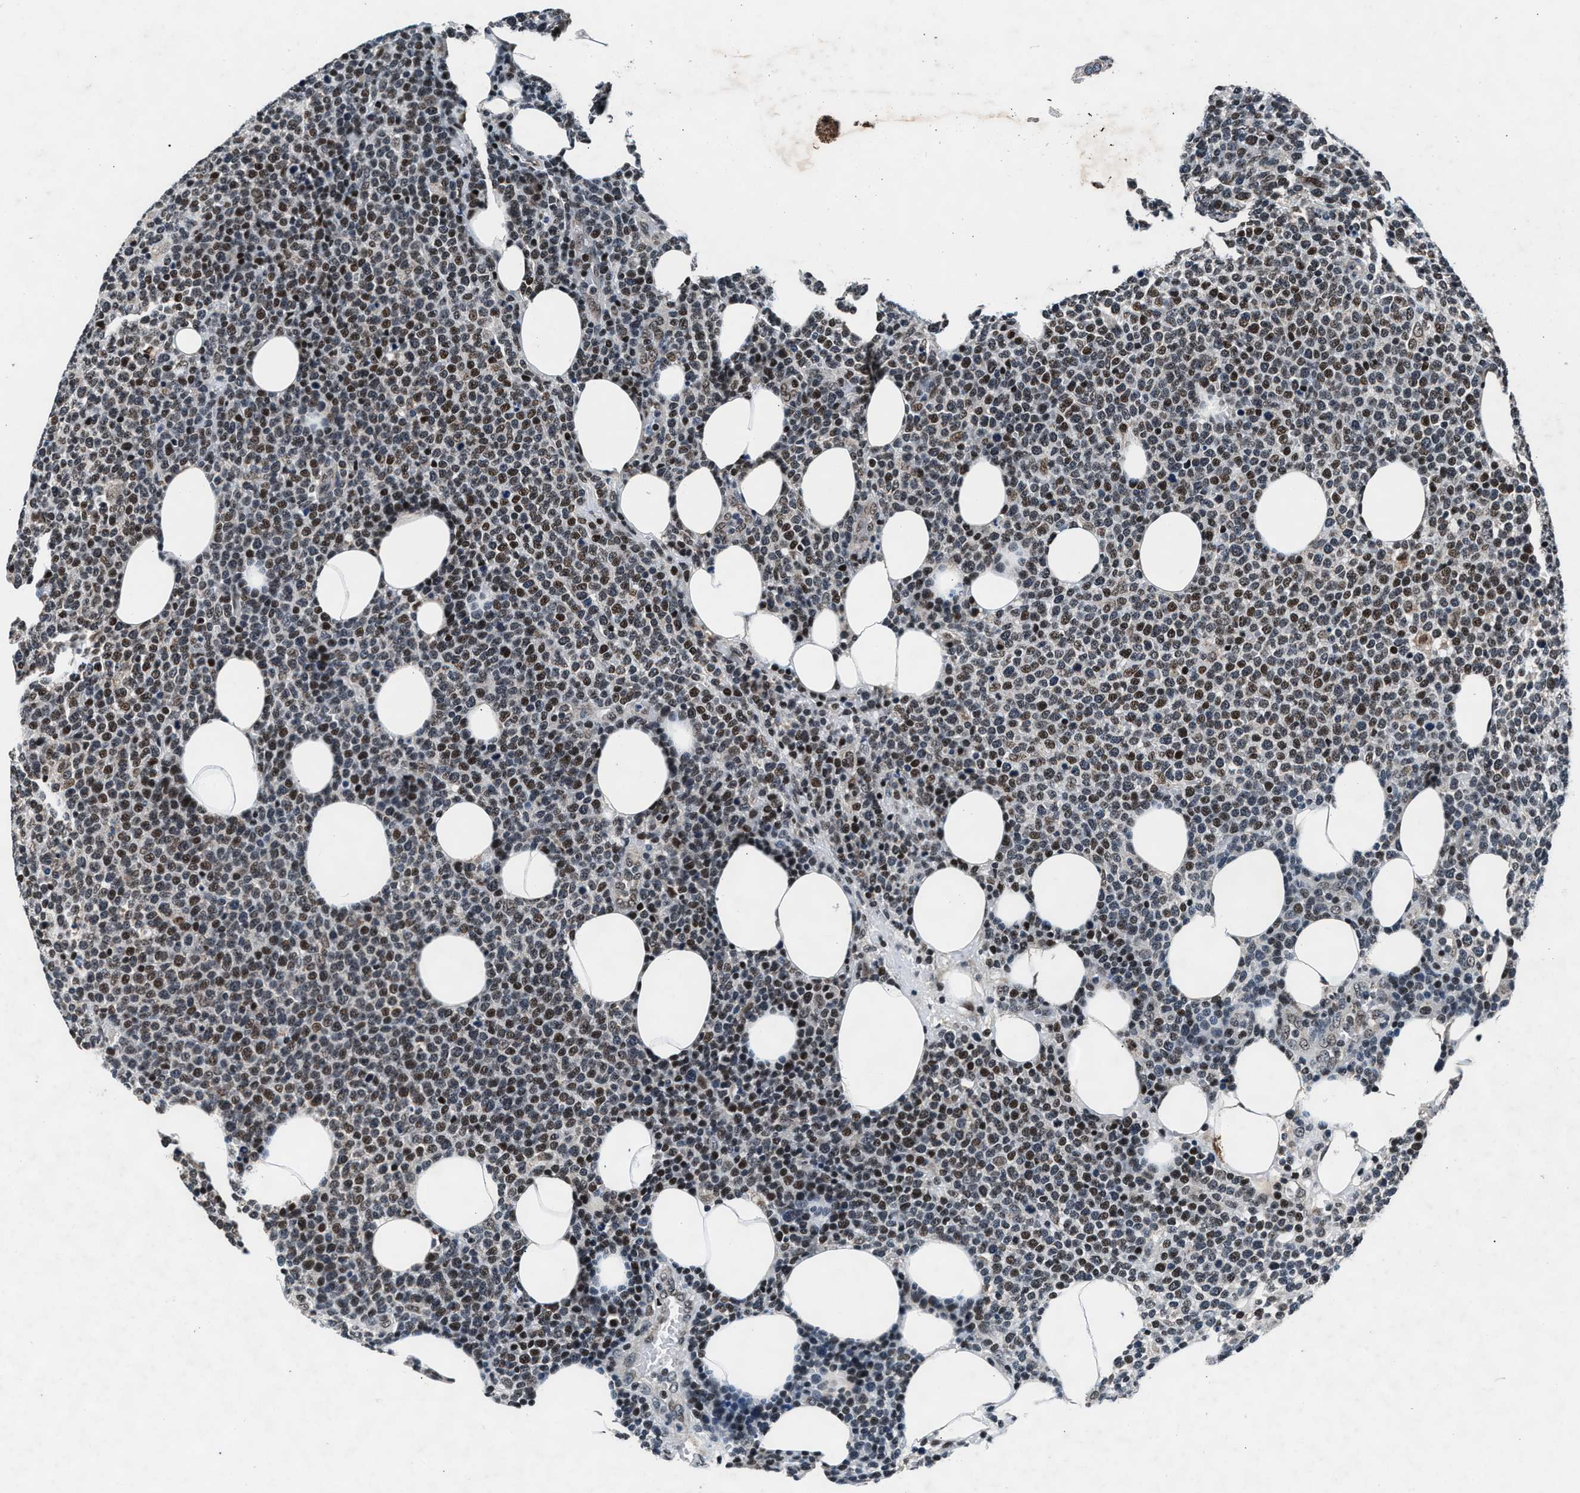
{"staining": {"intensity": "moderate", "quantity": "25%-75%", "location": "nuclear"}, "tissue": "lymphoma", "cell_type": "Tumor cells", "image_type": "cancer", "snomed": [{"axis": "morphology", "description": "Malignant lymphoma, non-Hodgkin's type, High grade"}, {"axis": "topography", "description": "Lymph node"}], "caption": "This image reveals lymphoma stained with immunohistochemistry to label a protein in brown. The nuclear of tumor cells show moderate positivity for the protein. Nuclei are counter-stained blue.", "gene": "PRRC2B", "patient": {"sex": "male", "age": 61}}